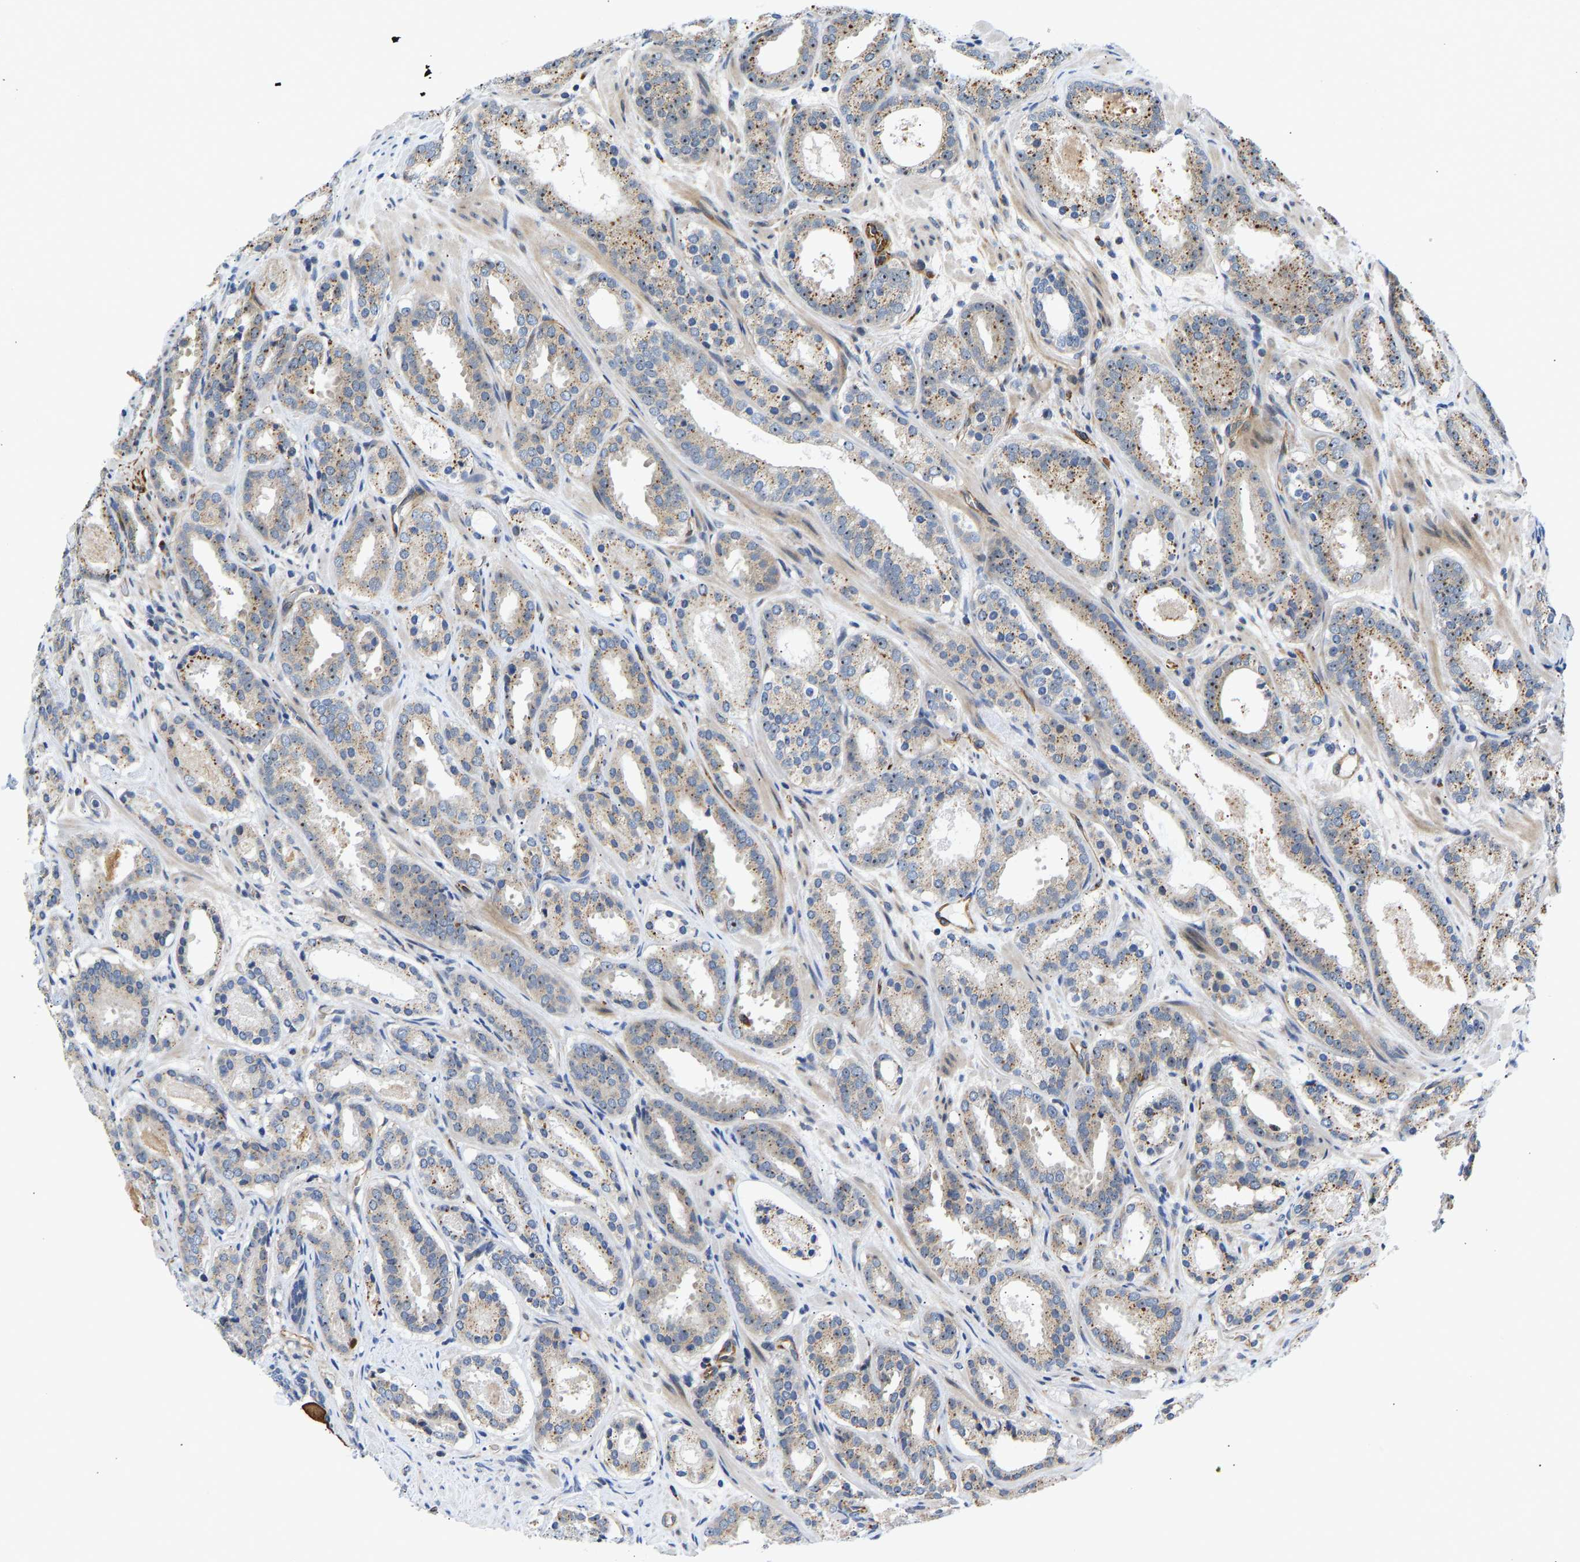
{"staining": {"intensity": "weak", "quantity": "25%-75%", "location": "cytoplasmic/membranous,nuclear"}, "tissue": "prostate cancer", "cell_type": "Tumor cells", "image_type": "cancer", "snomed": [{"axis": "morphology", "description": "Adenocarcinoma, Low grade"}, {"axis": "topography", "description": "Prostate"}], "caption": "Weak cytoplasmic/membranous and nuclear positivity for a protein is present in approximately 25%-75% of tumor cells of prostate cancer (adenocarcinoma (low-grade)) using immunohistochemistry (IHC).", "gene": "RESF1", "patient": {"sex": "male", "age": 69}}